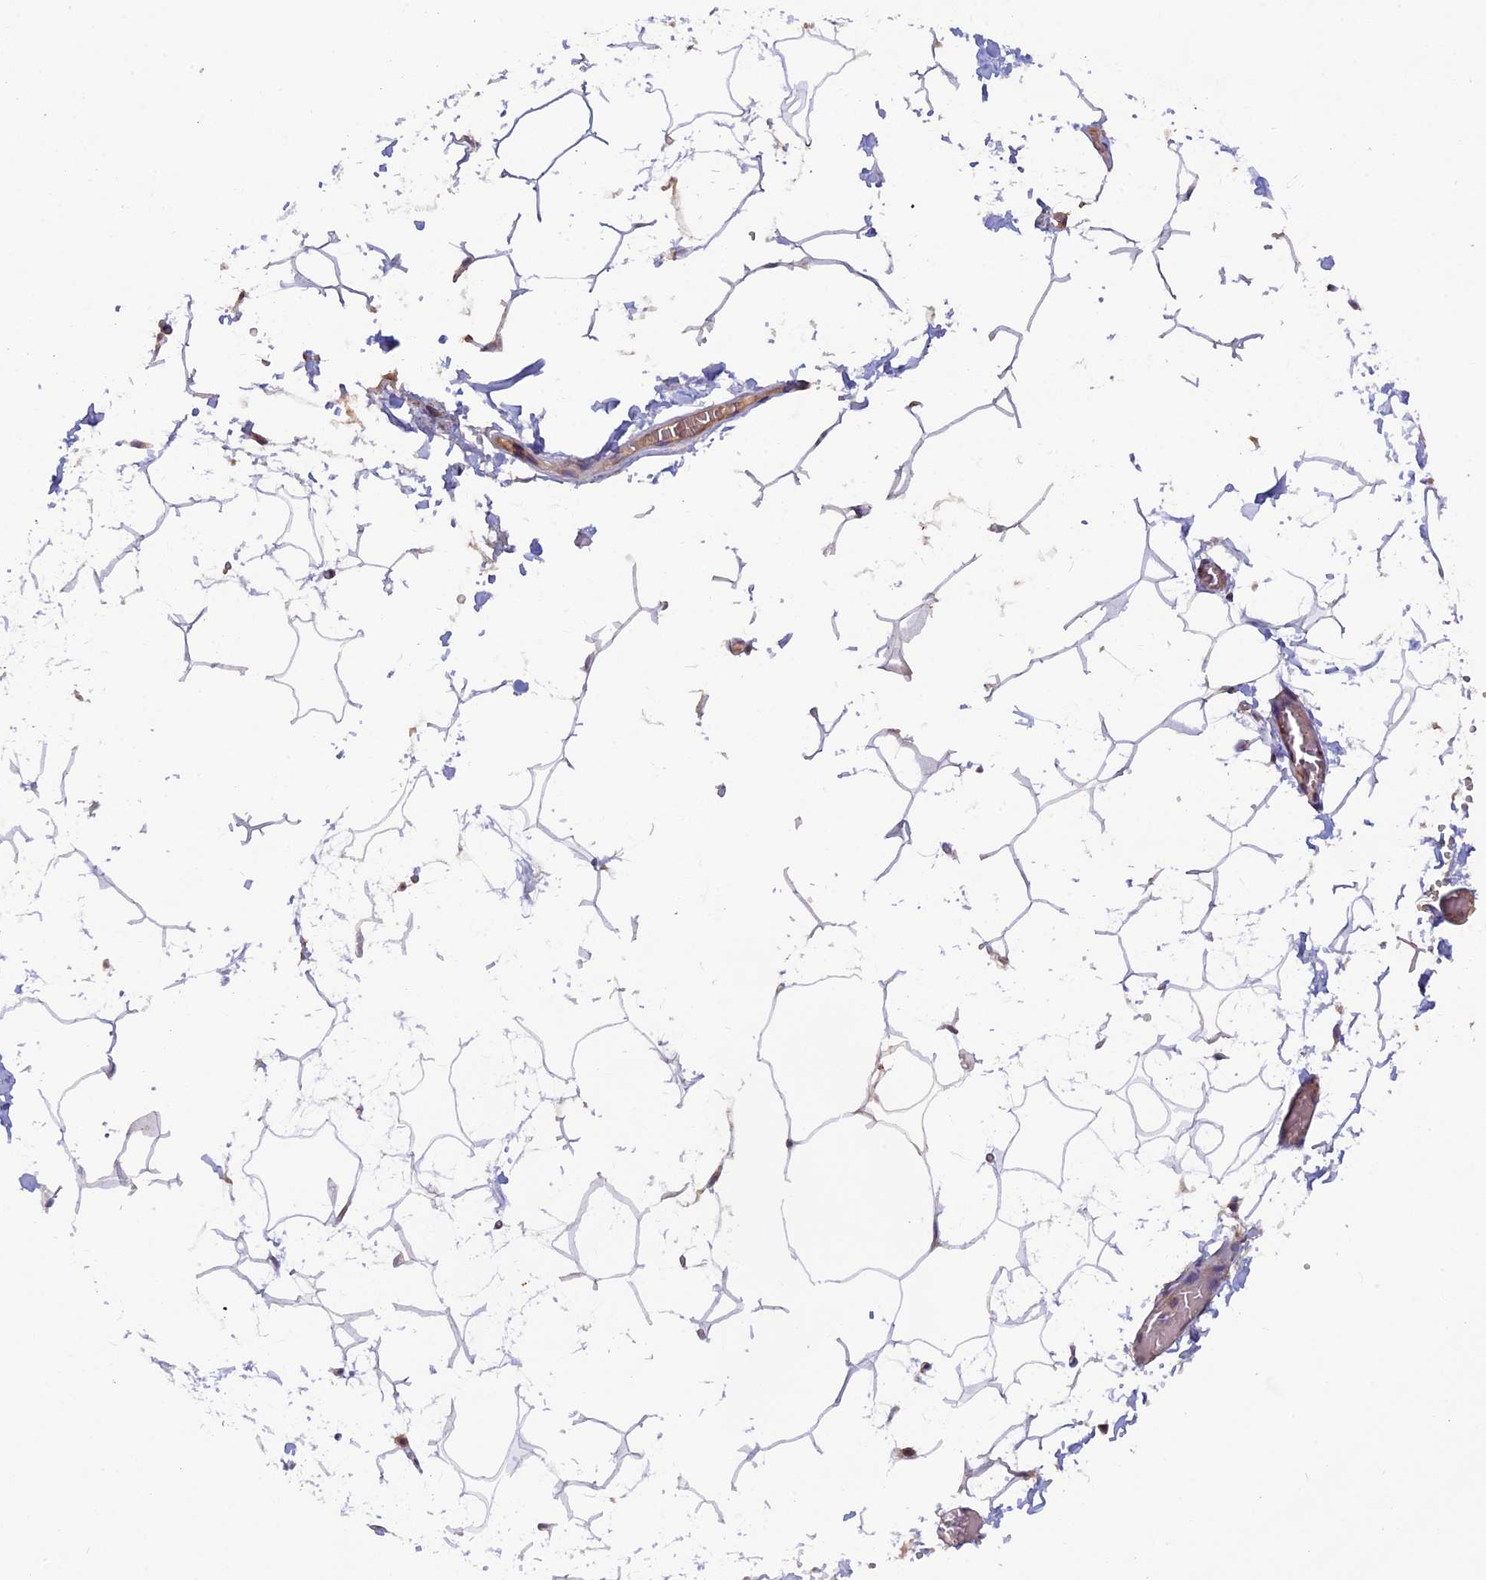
{"staining": {"intensity": "negative", "quantity": "none", "location": "none"}, "tissue": "adipose tissue", "cell_type": "Adipocytes", "image_type": "normal", "snomed": [{"axis": "morphology", "description": "Normal tissue, NOS"}, {"axis": "topography", "description": "Gallbladder"}, {"axis": "topography", "description": "Peripheral nerve tissue"}], "caption": "Immunohistochemistry of unremarkable adipose tissue displays no staining in adipocytes.", "gene": "CCDC9B", "patient": {"sex": "male", "age": 38}}